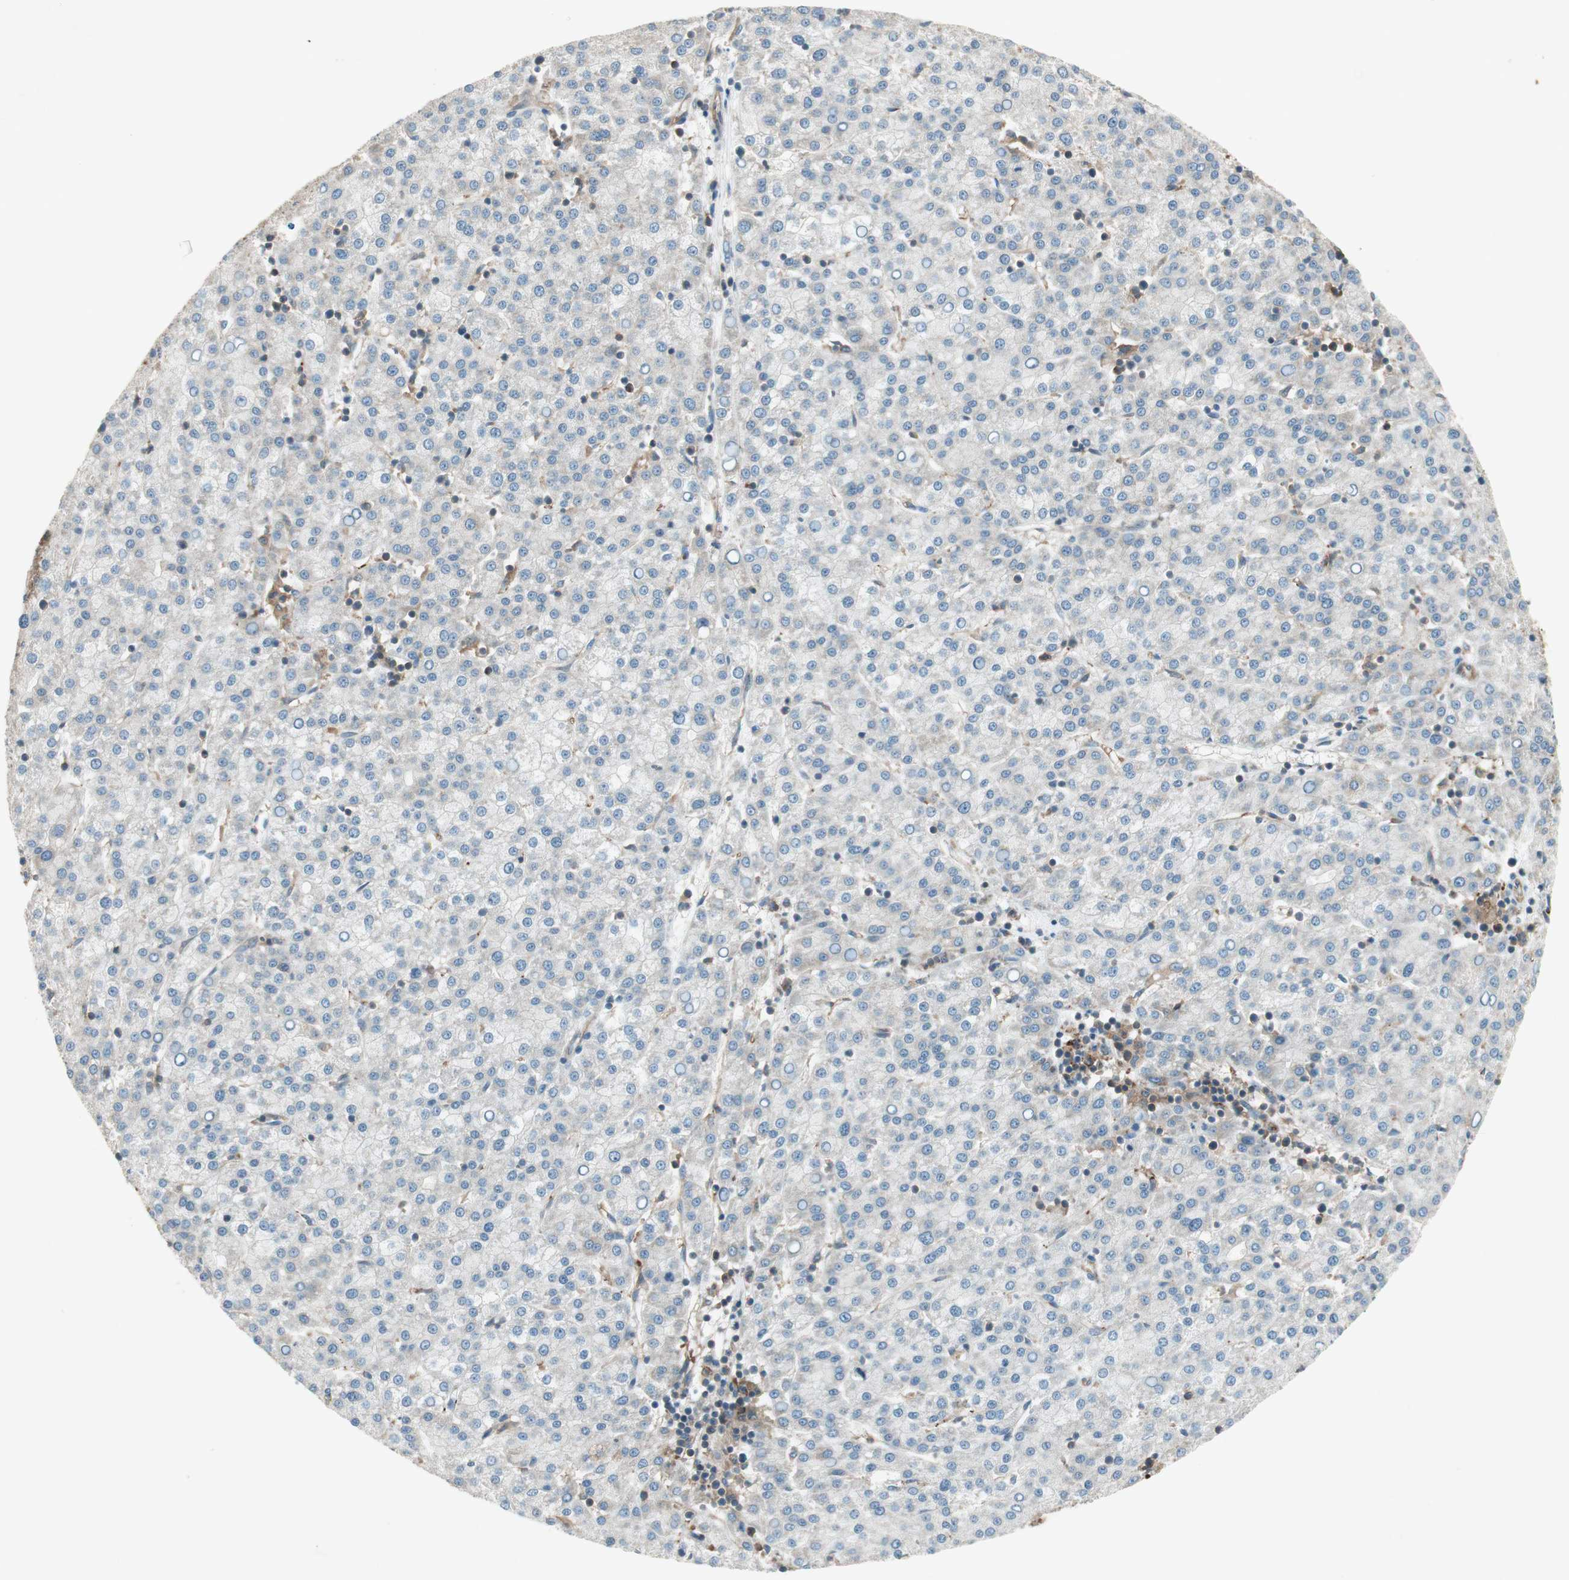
{"staining": {"intensity": "weak", "quantity": "<25%", "location": "cytoplasmic/membranous"}, "tissue": "liver cancer", "cell_type": "Tumor cells", "image_type": "cancer", "snomed": [{"axis": "morphology", "description": "Carcinoma, Hepatocellular, NOS"}, {"axis": "topography", "description": "Liver"}], "caption": "Liver cancer (hepatocellular carcinoma) stained for a protein using immunohistochemistry exhibits no expression tumor cells.", "gene": "CHADL", "patient": {"sex": "female", "age": 58}}